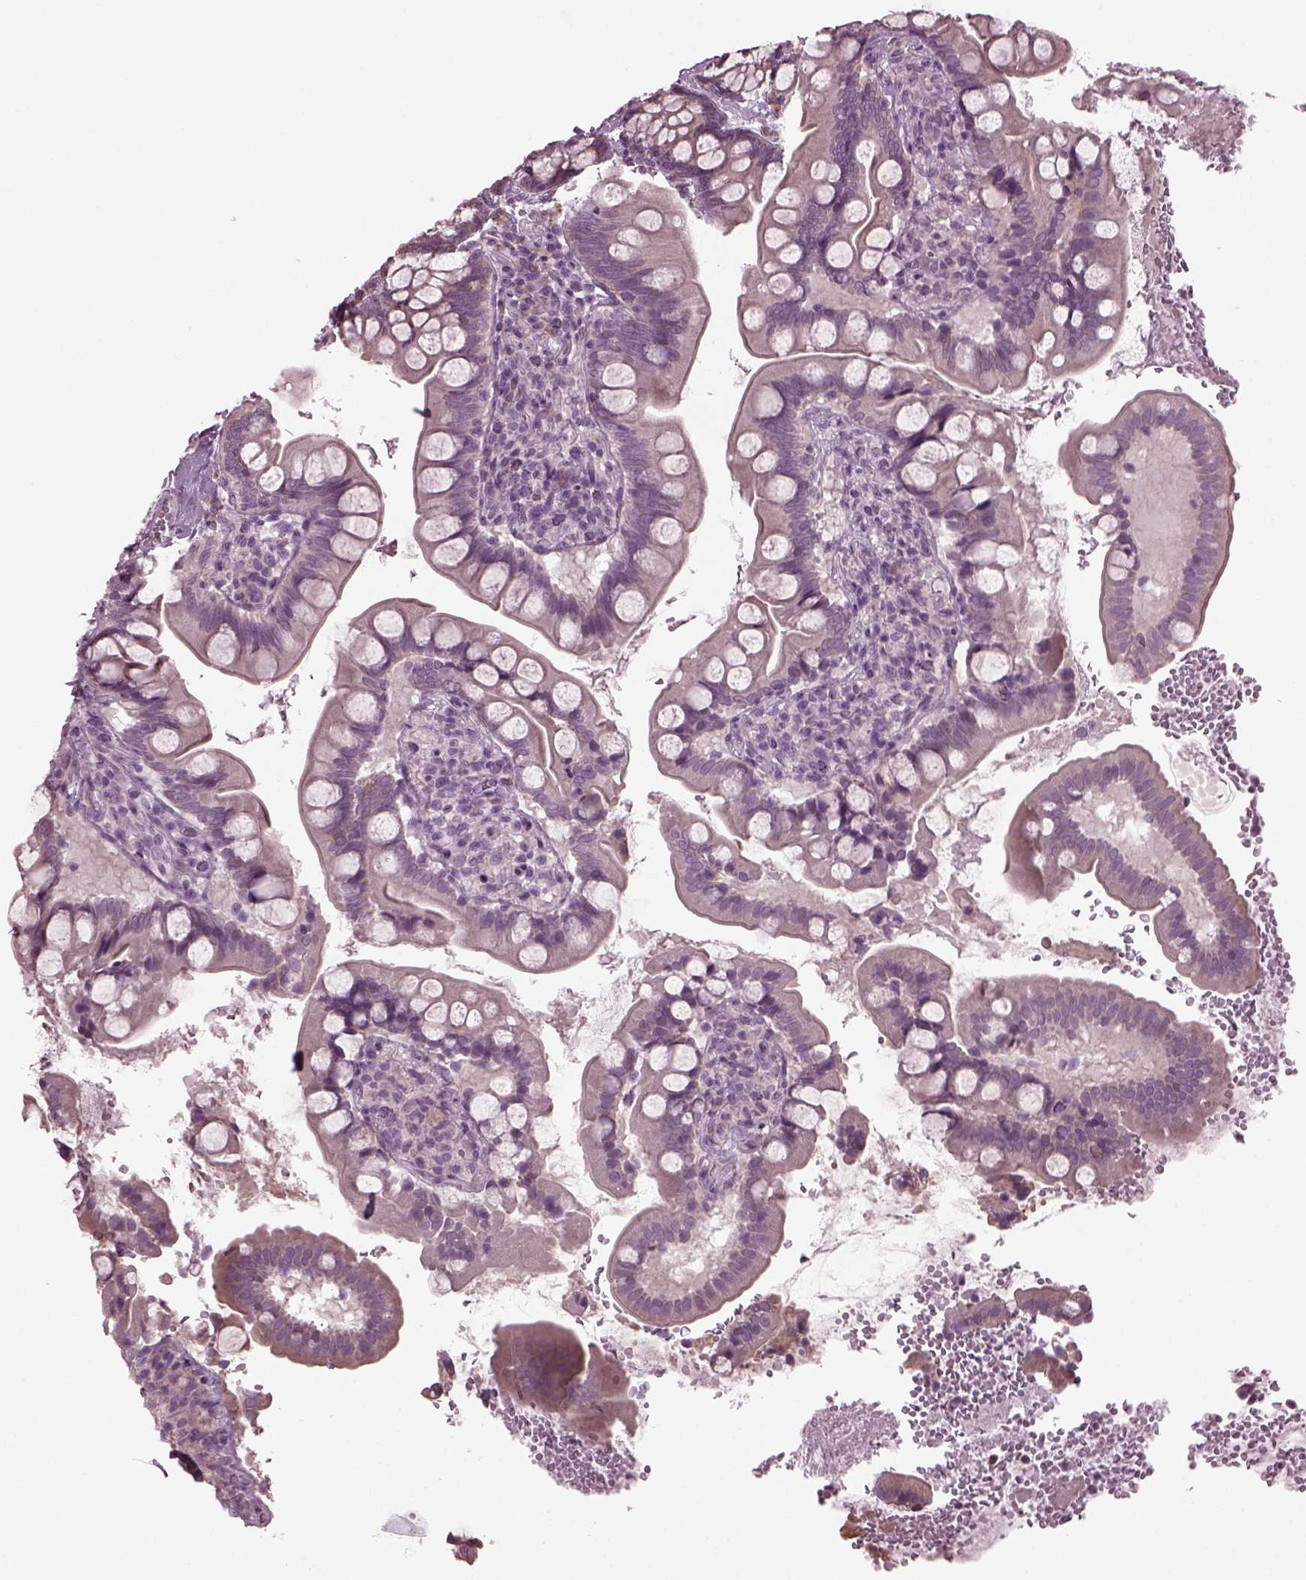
{"staining": {"intensity": "weak", "quantity": "<25%", "location": "cytoplasmic/membranous"}, "tissue": "small intestine", "cell_type": "Glandular cells", "image_type": "normal", "snomed": [{"axis": "morphology", "description": "Normal tissue, NOS"}, {"axis": "topography", "description": "Small intestine"}], "caption": "Immunohistochemical staining of benign human small intestine exhibits no significant positivity in glandular cells.", "gene": "CABP5", "patient": {"sex": "female", "age": 56}}